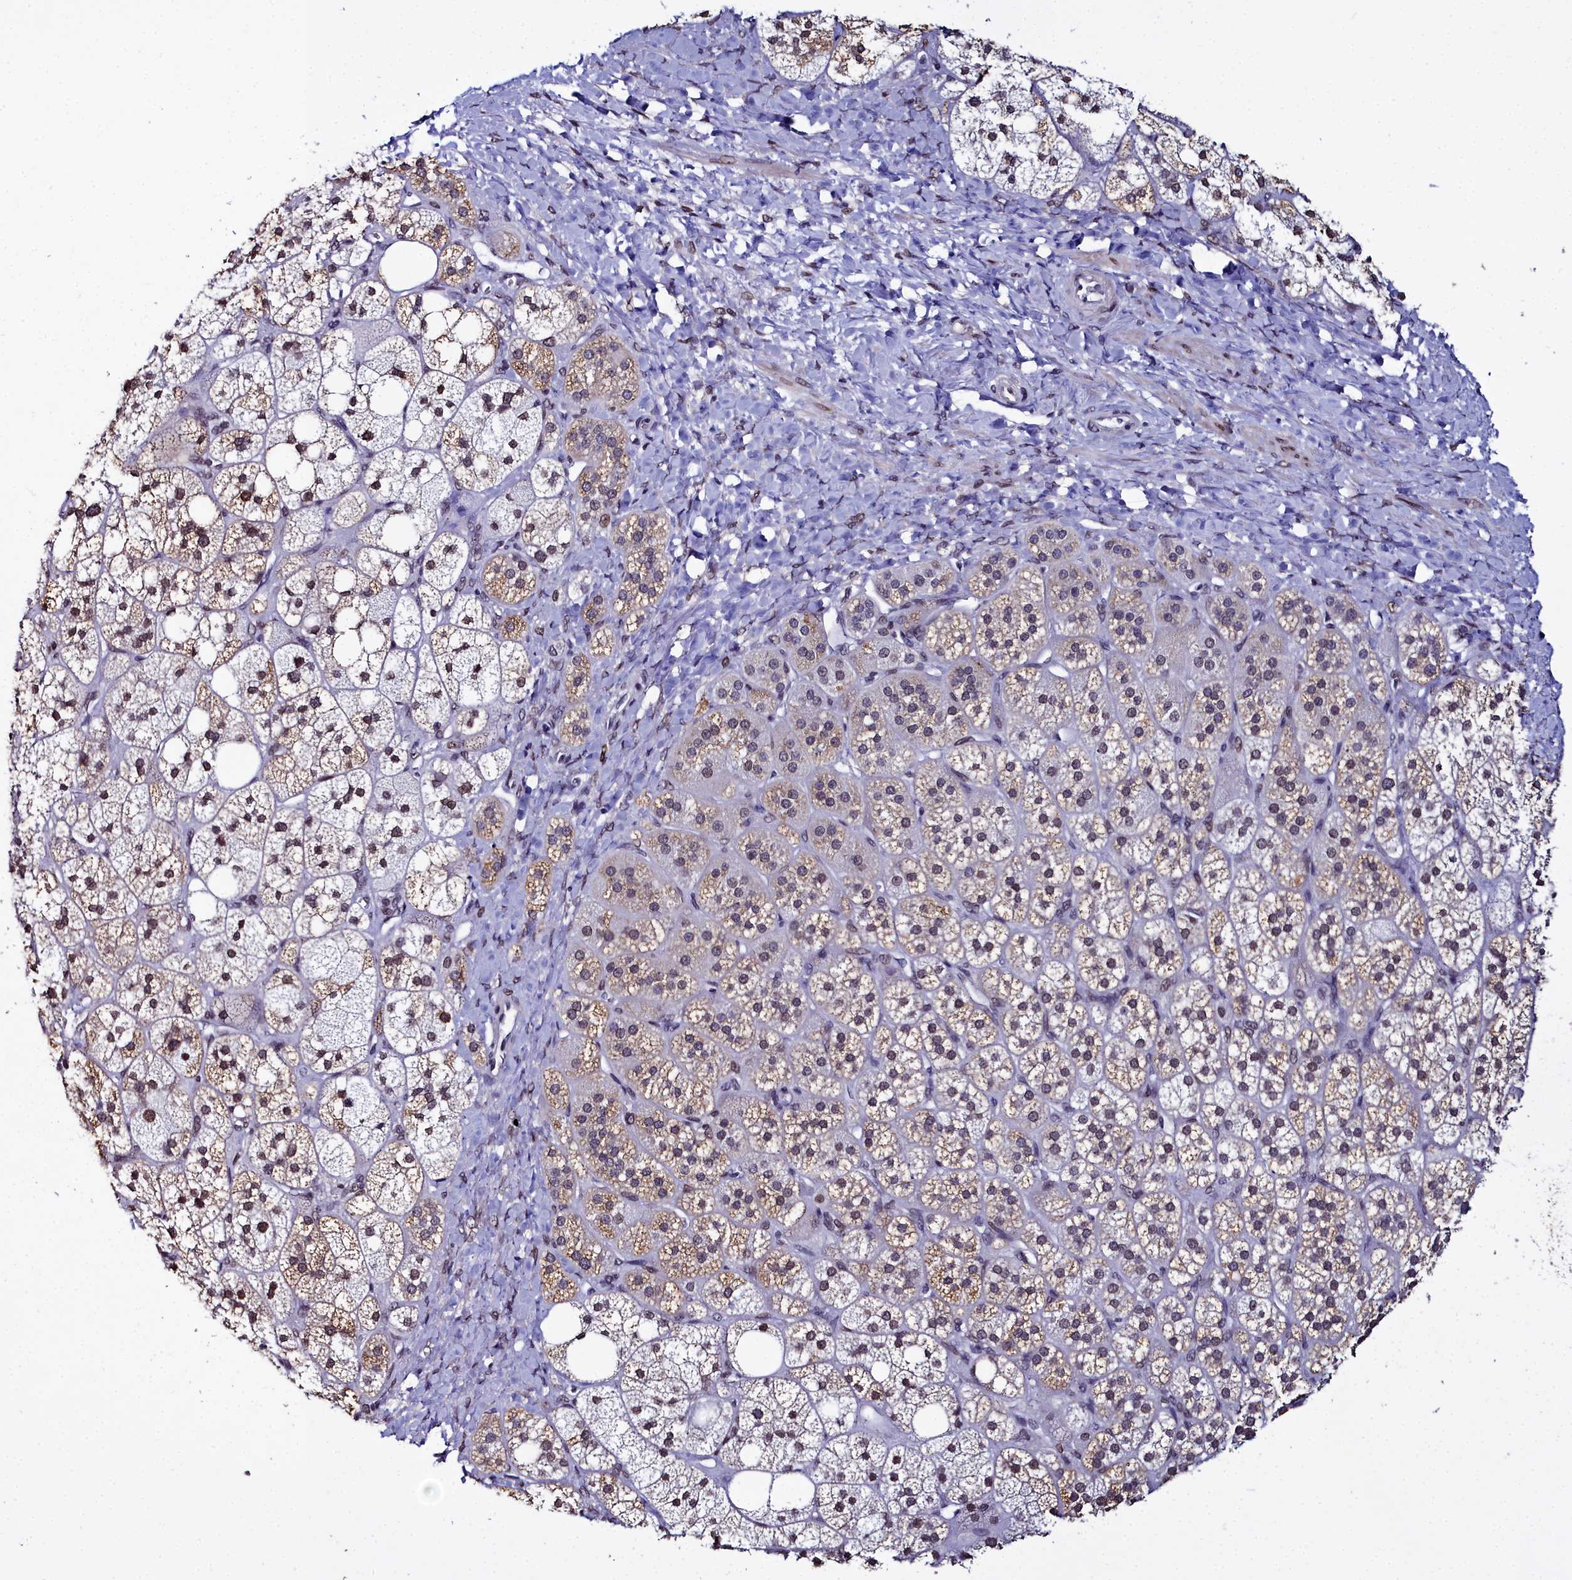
{"staining": {"intensity": "moderate", "quantity": ">75%", "location": "nuclear"}, "tissue": "adrenal gland", "cell_type": "Glandular cells", "image_type": "normal", "snomed": [{"axis": "morphology", "description": "Normal tissue, NOS"}, {"axis": "topography", "description": "Adrenal gland"}], "caption": "Immunohistochemical staining of unremarkable adrenal gland reveals >75% levels of moderate nuclear protein staining in approximately >75% of glandular cells.", "gene": "CCDC97", "patient": {"sex": "male", "age": 61}}